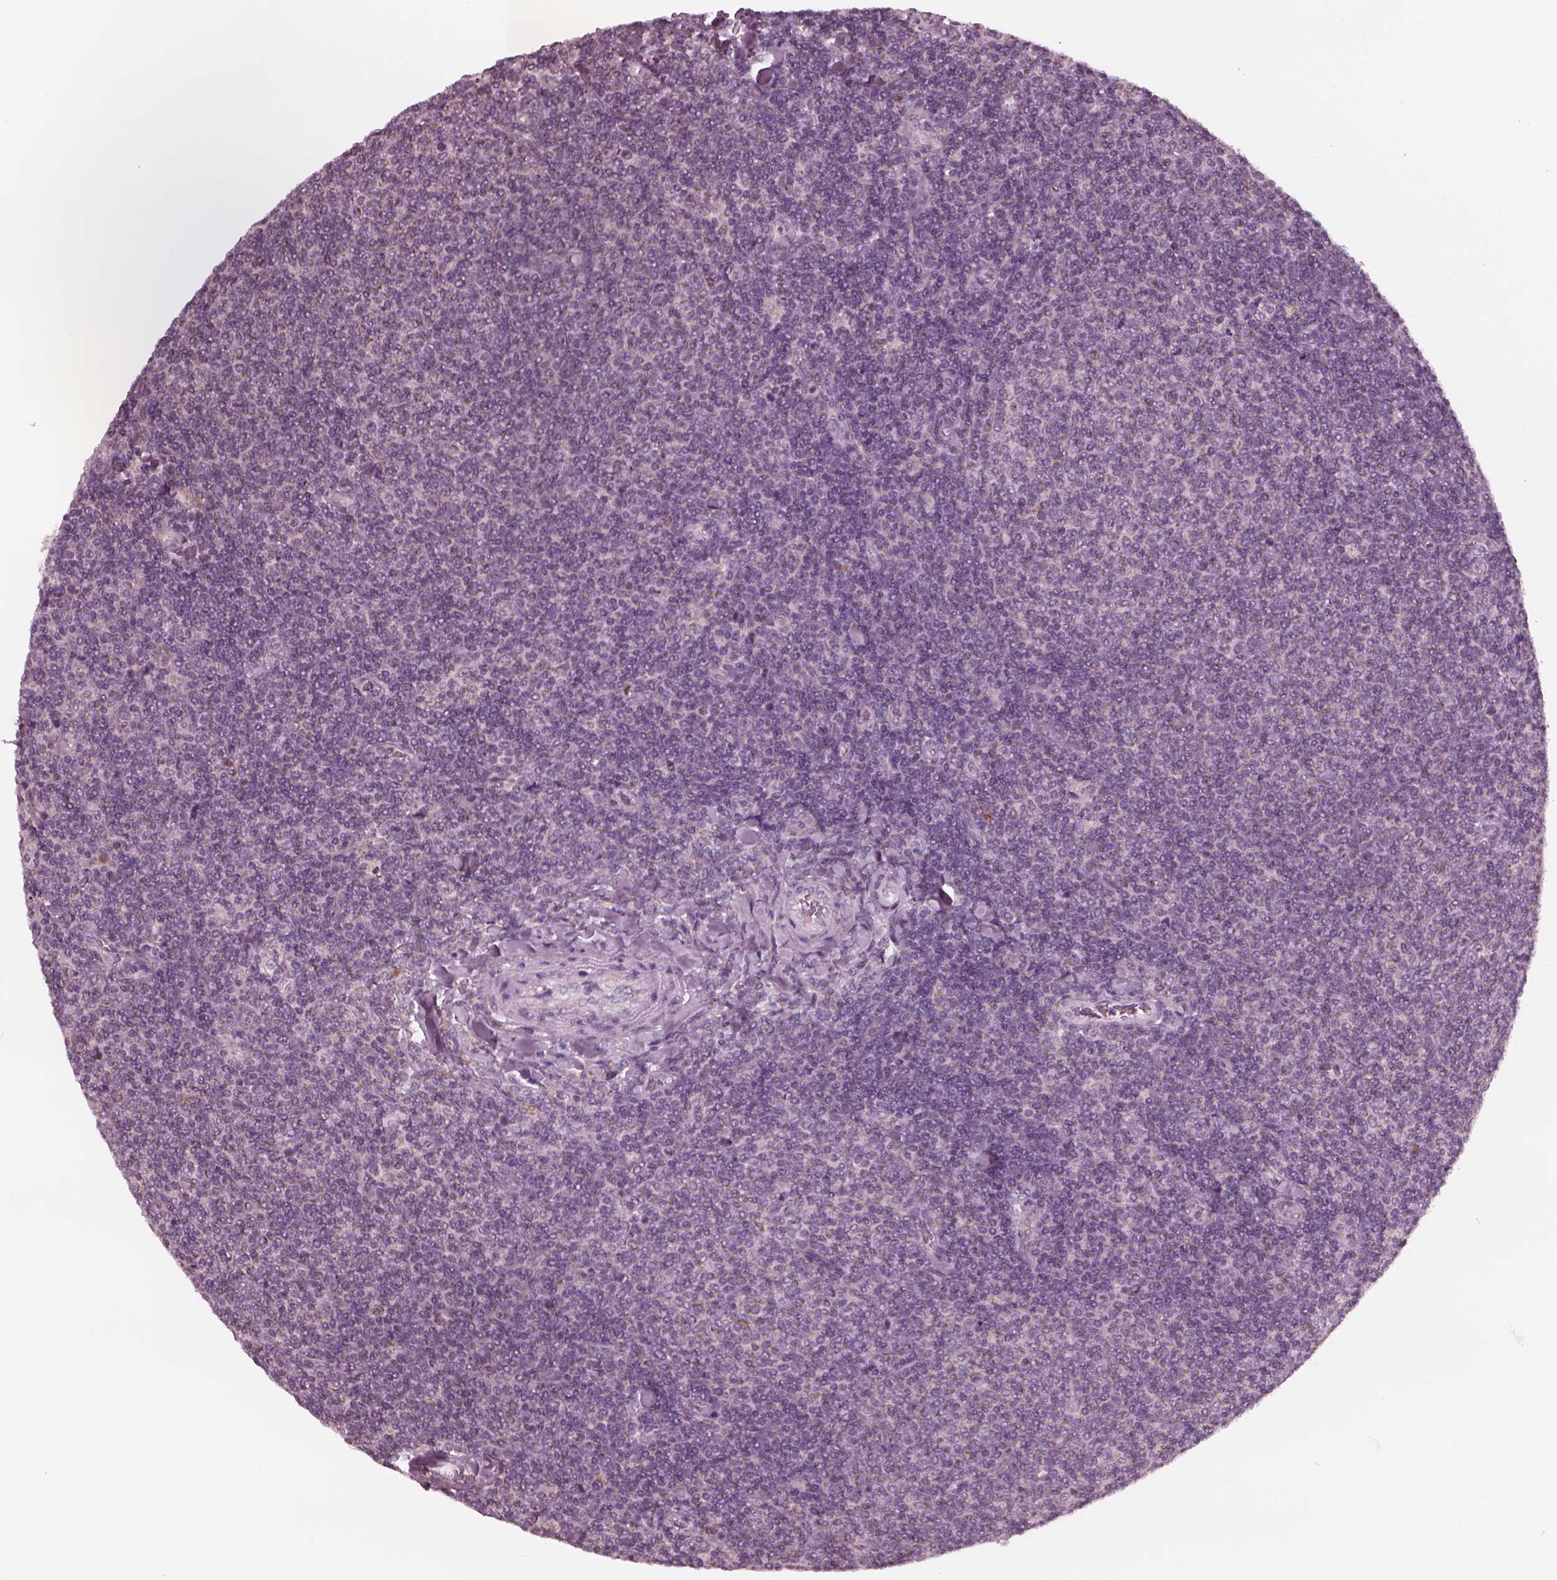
{"staining": {"intensity": "negative", "quantity": "none", "location": "none"}, "tissue": "lymphoma", "cell_type": "Tumor cells", "image_type": "cancer", "snomed": [{"axis": "morphology", "description": "Malignant lymphoma, non-Hodgkin's type, Low grade"}, {"axis": "topography", "description": "Lymph node"}], "caption": "DAB immunohistochemical staining of low-grade malignant lymphoma, non-Hodgkin's type displays no significant staining in tumor cells.", "gene": "CELSR3", "patient": {"sex": "male", "age": 52}}